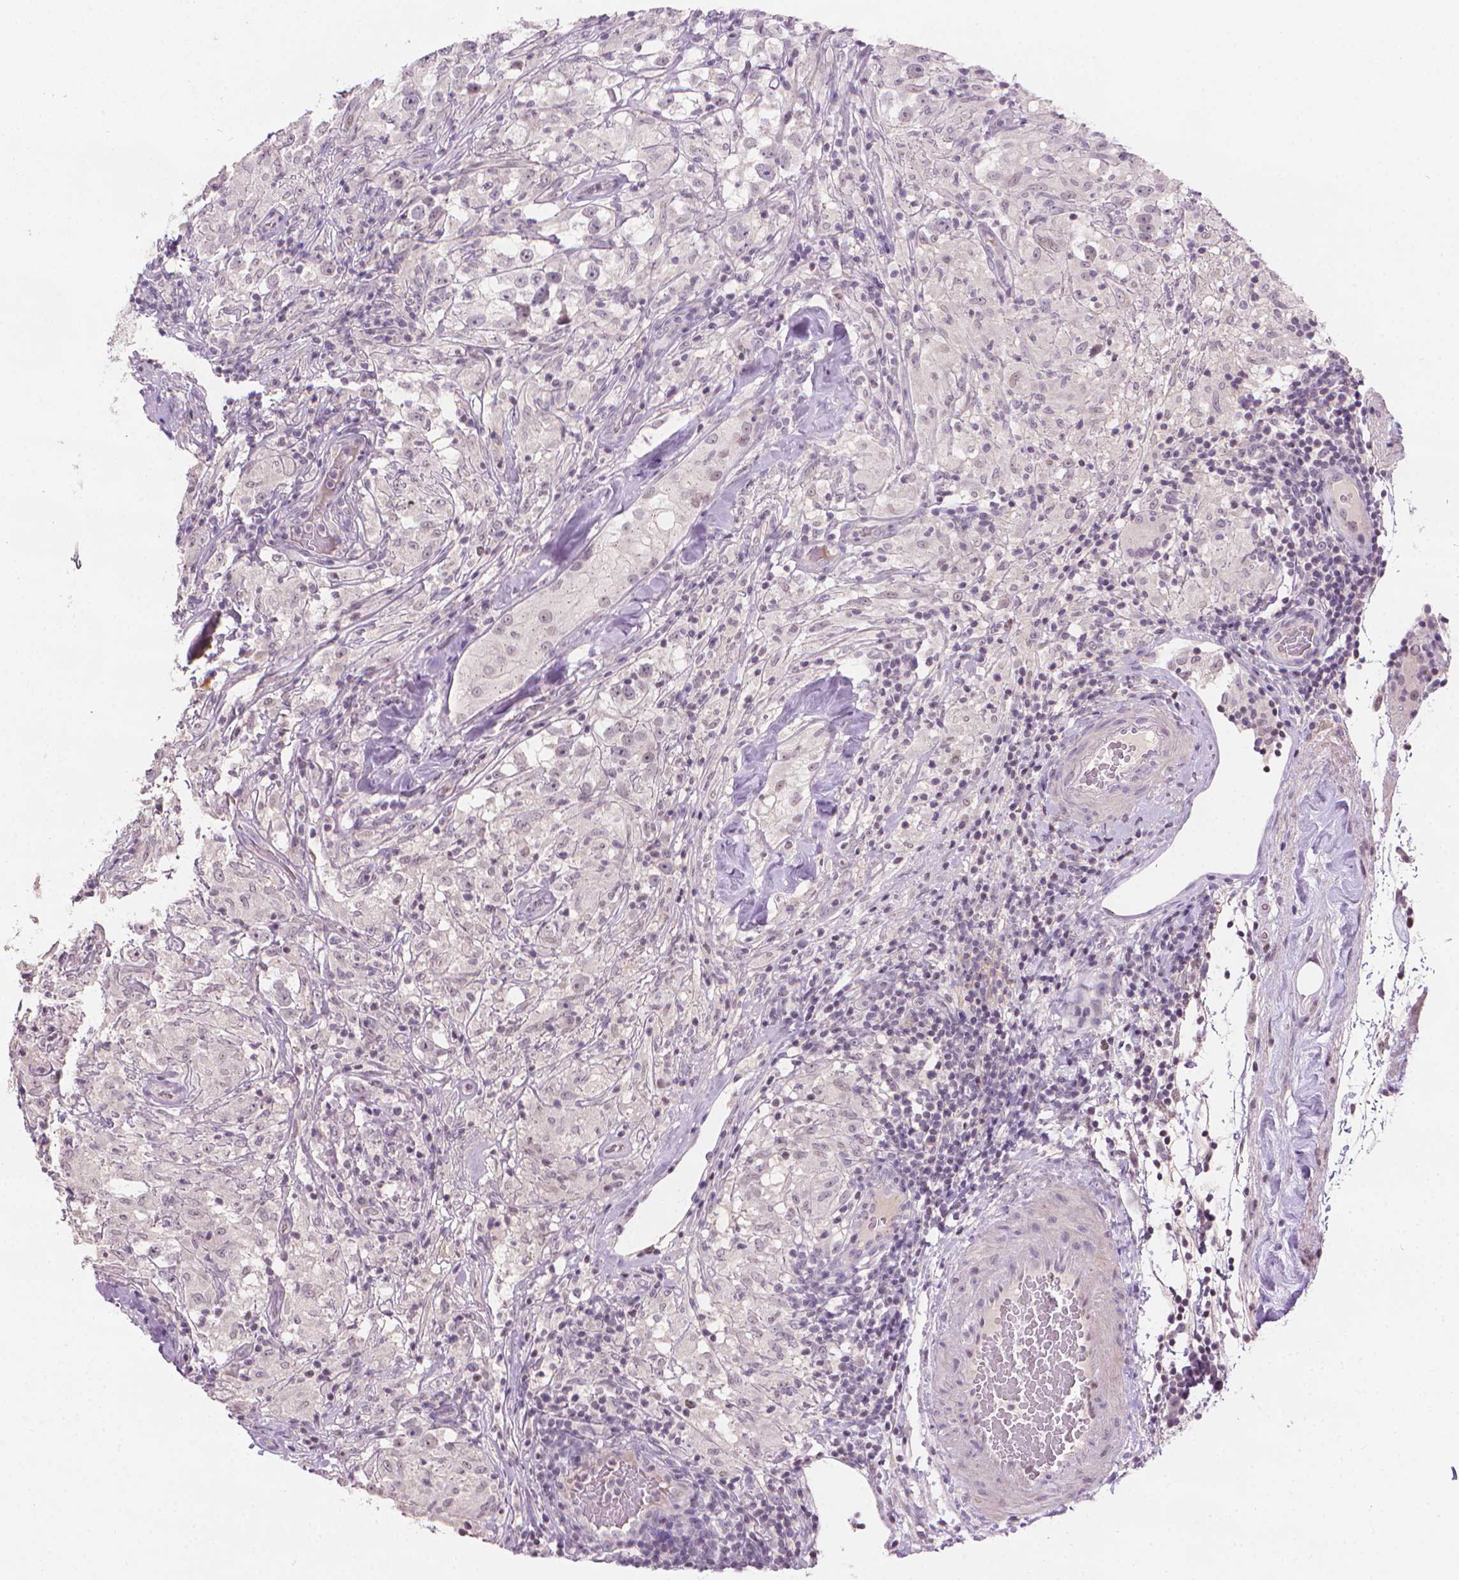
{"staining": {"intensity": "negative", "quantity": "none", "location": "none"}, "tissue": "testis cancer", "cell_type": "Tumor cells", "image_type": "cancer", "snomed": [{"axis": "morphology", "description": "Seminoma, NOS"}, {"axis": "topography", "description": "Testis"}], "caption": "Testis cancer (seminoma) was stained to show a protein in brown. There is no significant expression in tumor cells.", "gene": "NCAN", "patient": {"sex": "male", "age": 46}}